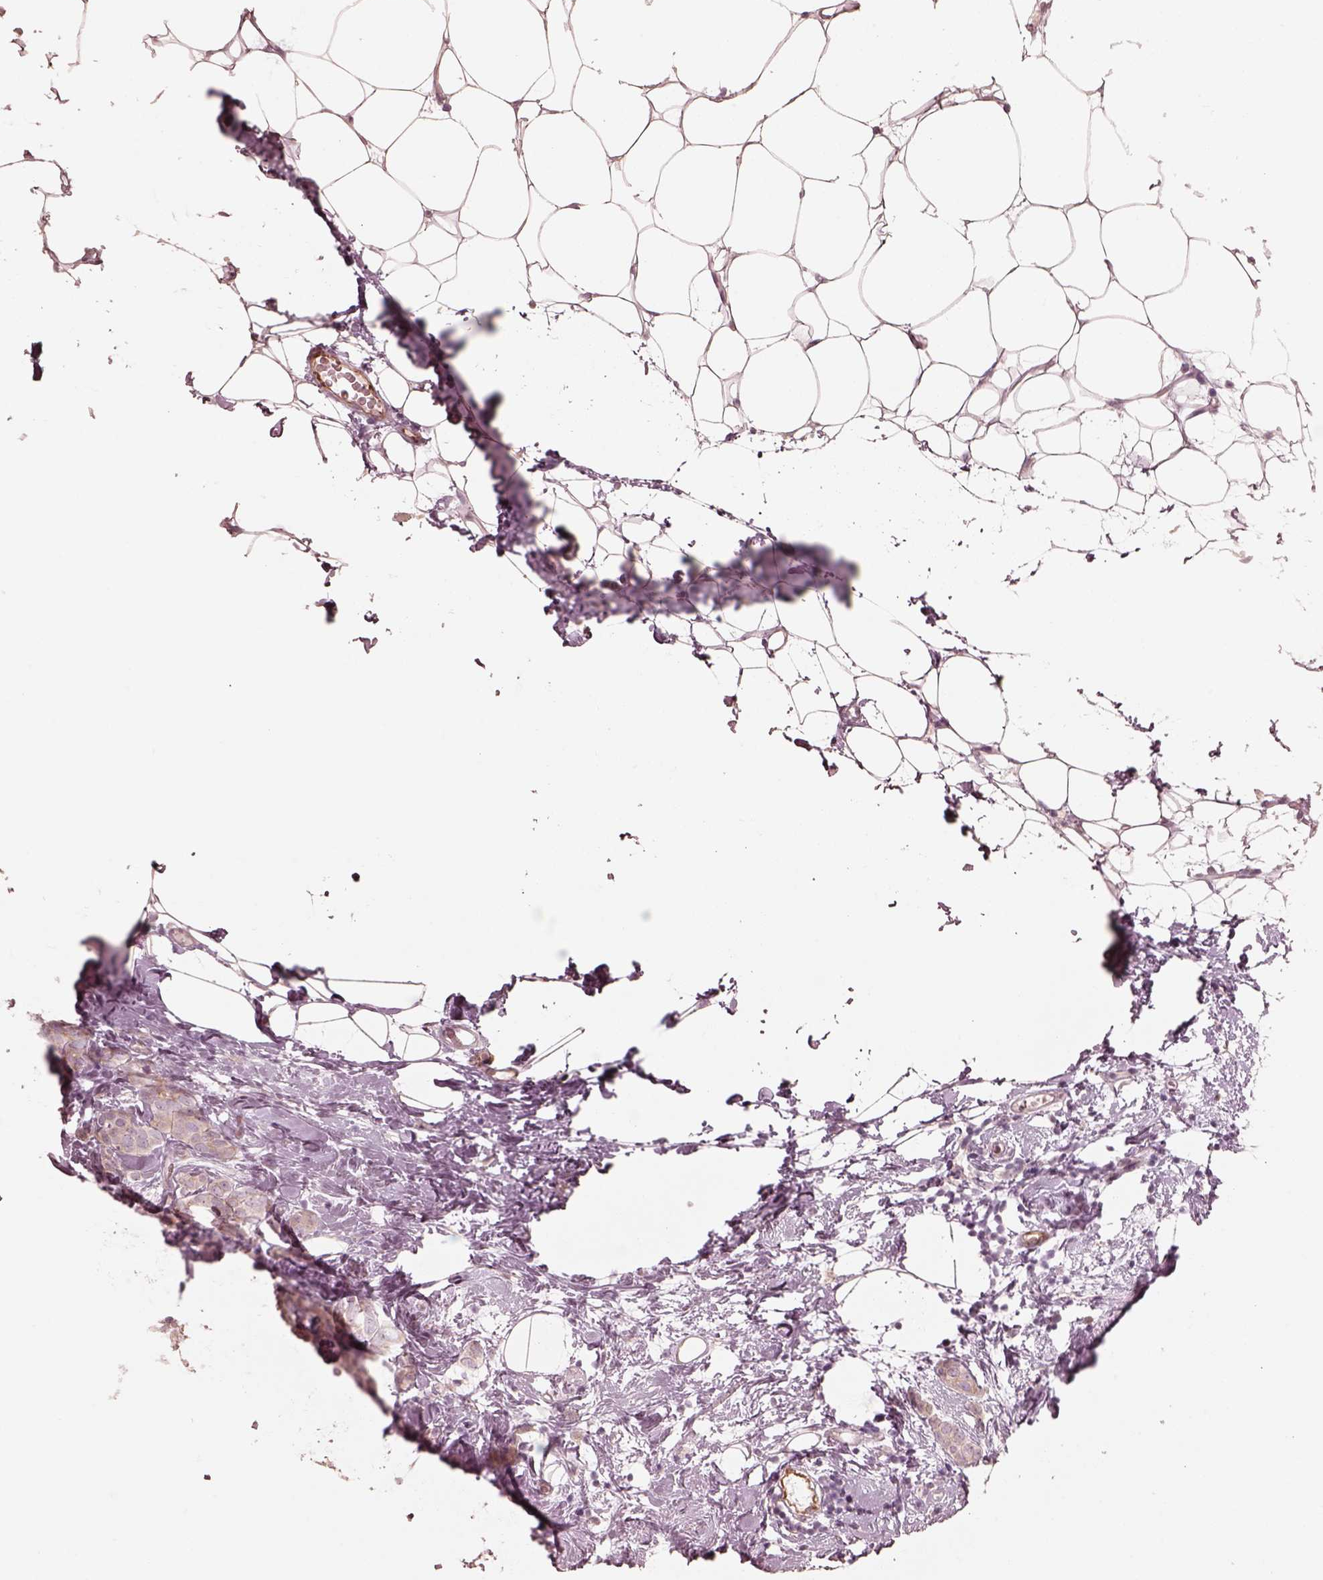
{"staining": {"intensity": "weak", "quantity": "25%-75%", "location": "cytoplasmic/membranous"}, "tissue": "breast cancer", "cell_type": "Tumor cells", "image_type": "cancer", "snomed": [{"axis": "morphology", "description": "Lobular carcinoma"}, {"axis": "topography", "description": "Breast"}], "caption": "Human lobular carcinoma (breast) stained for a protein (brown) exhibits weak cytoplasmic/membranous positive positivity in about 25%-75% of tumor cells.", "gene": "RAB3C", "patient": {"sex": "female", "age": 49}}